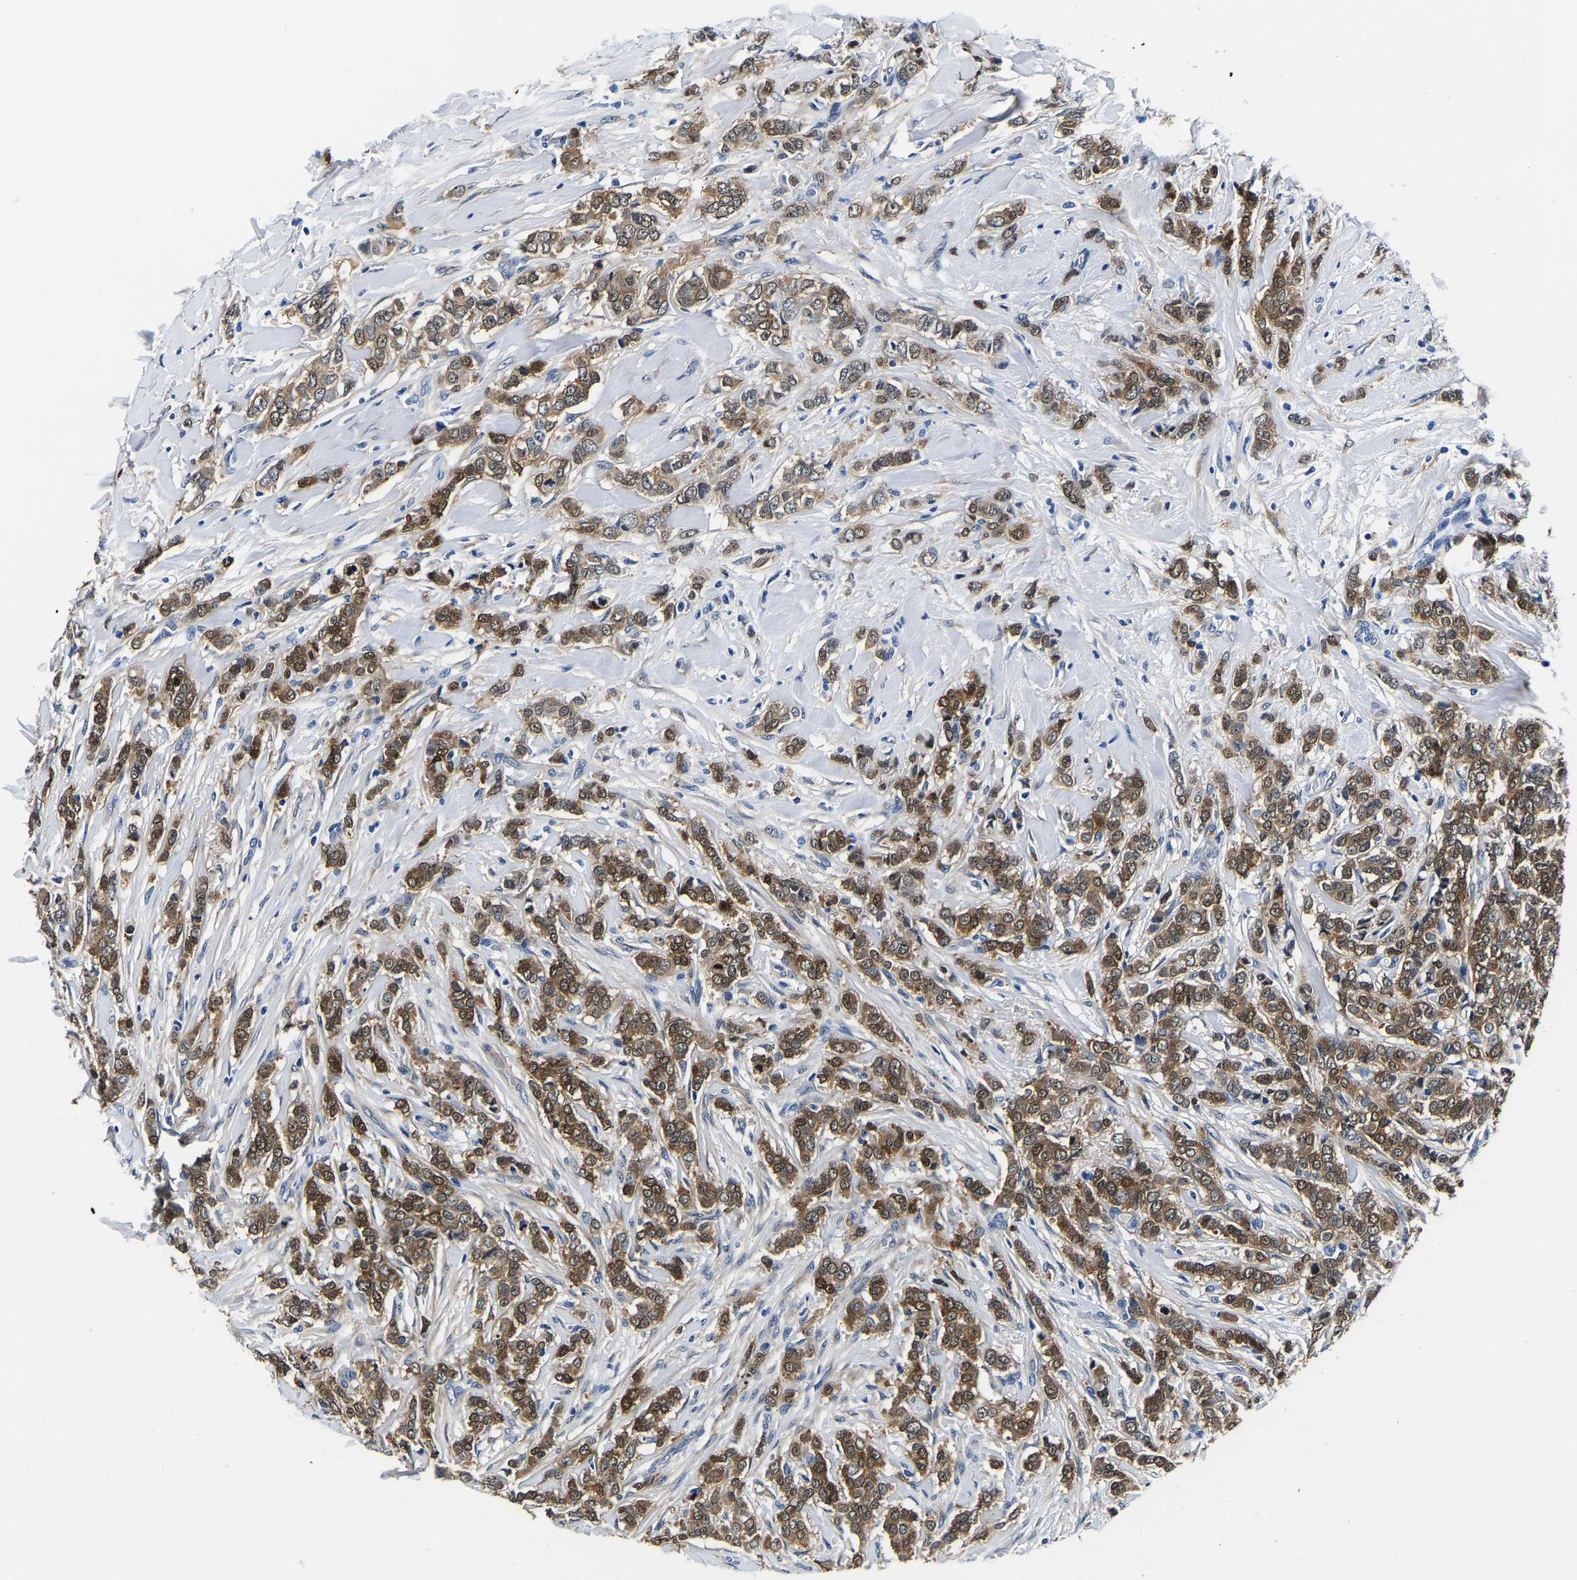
{"staining": {"intensity": "moderate", "quantity": ">75%", "location": "cytoplasmic/membranous"}, "tissue": "breast cancer", "cell_type": "Tumor cells", "image_type": "cancer", "snomed": [{"axis": "morphology", "description": "Lobular carcinoma"}, {"axis": "topography", "description": "Skin"}, {"axis": "topography", "description": "Breast"}], "caption": "A photomicrograph of human lobular carcinoma (breast) stained for a protein exhibits moderate cytoplasmic/membranous brown staining in tumor cells.", "gene": "S100A13", "patient": {"sex": "female", "age": 46}}